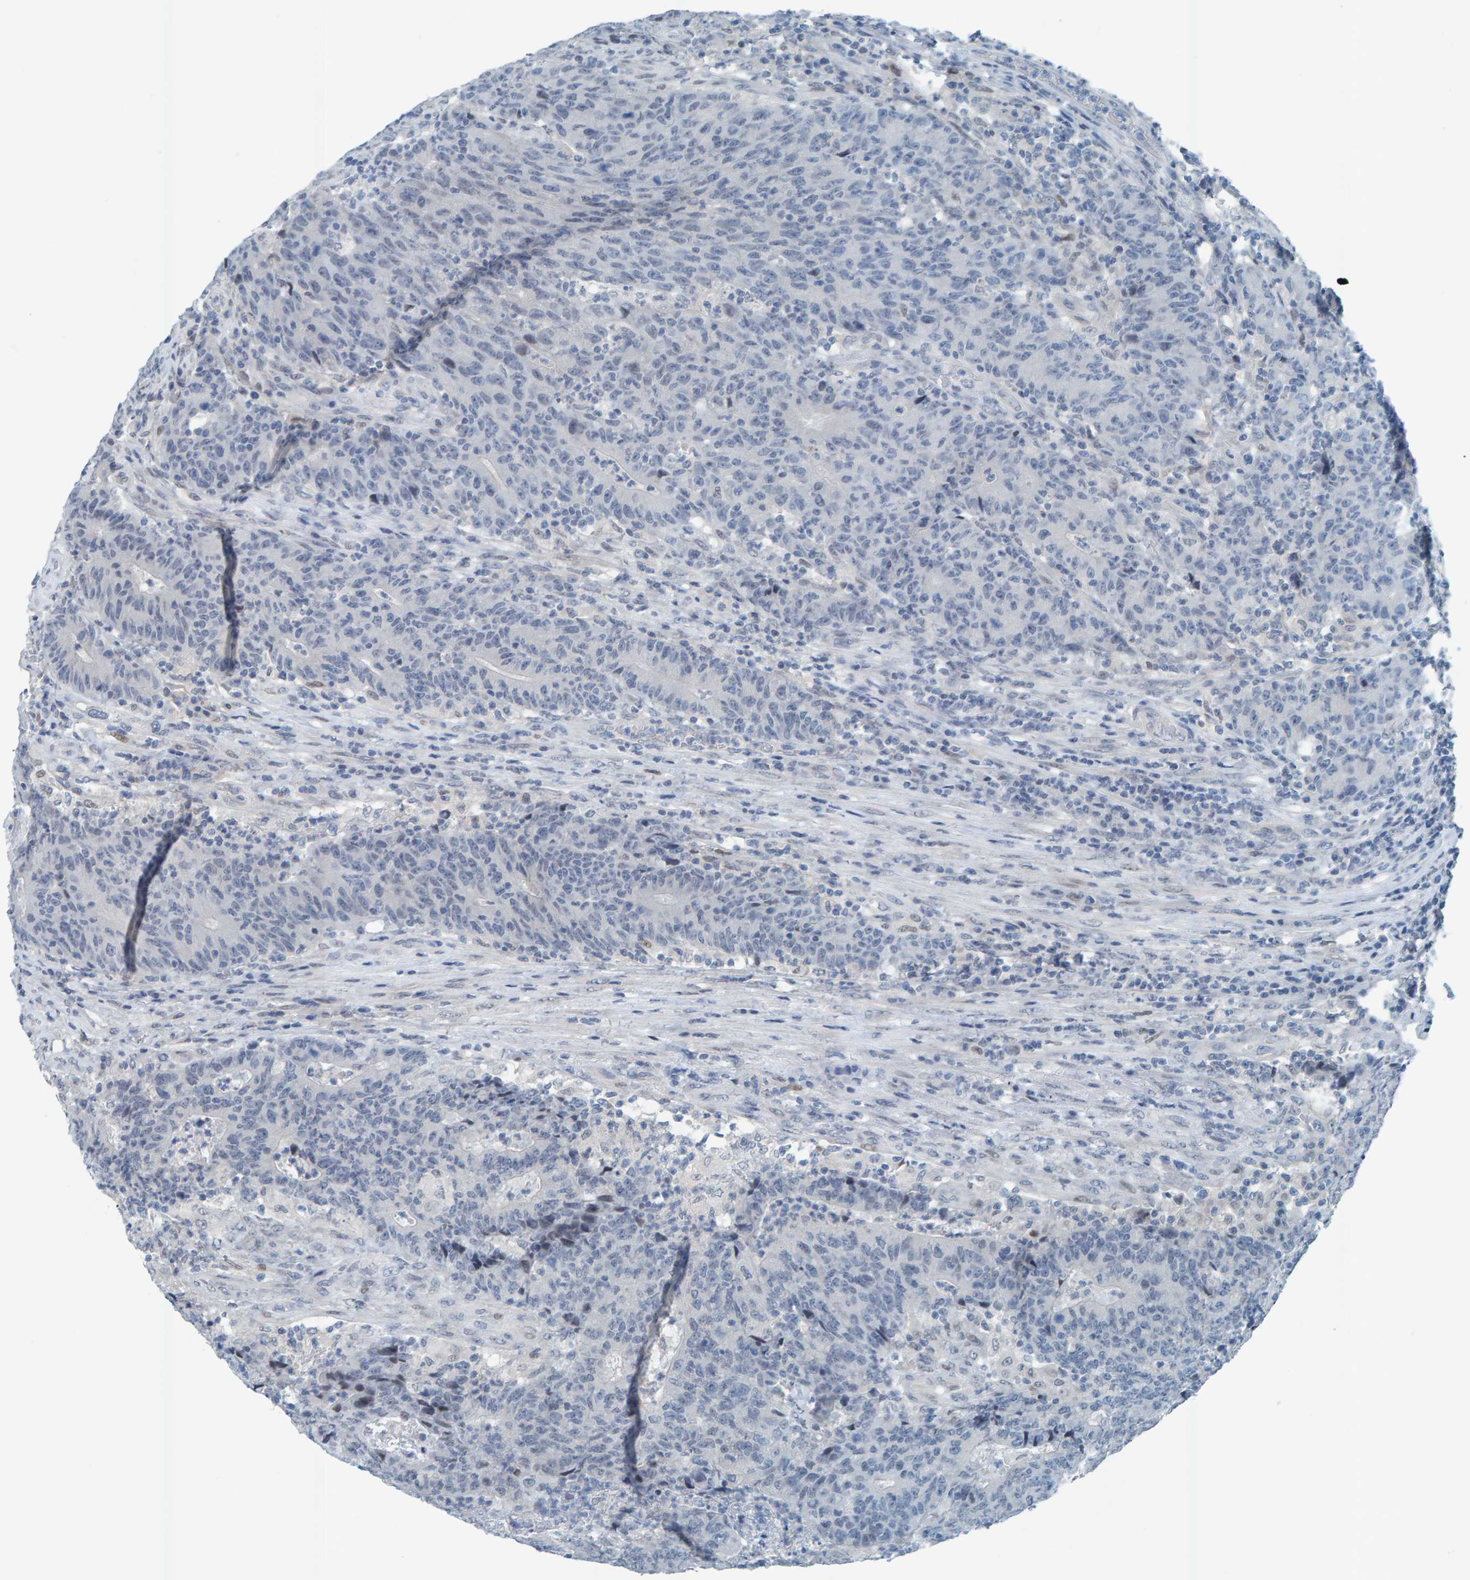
{"staining": {"intensity": "negative", "quantity": "none", "location": "none"}, "tissue": "colorectal cancer", "cell_type": "Tumor cells", "image_type": "cancer", "snomed": [{"axis": "morphology", "description": "Normal tissue, NOS"}, {"axis": "morphology", "description": "Adenocarcinoma, NOS"}, {"axis": "topography", "description": "Colon"}], "caption": "The immunohistochemistry image has no significant positivity in tumor cells of colorectal cancer tissue.", "gene": "CNP", "patient": {"sex": "female", "age": 75}}